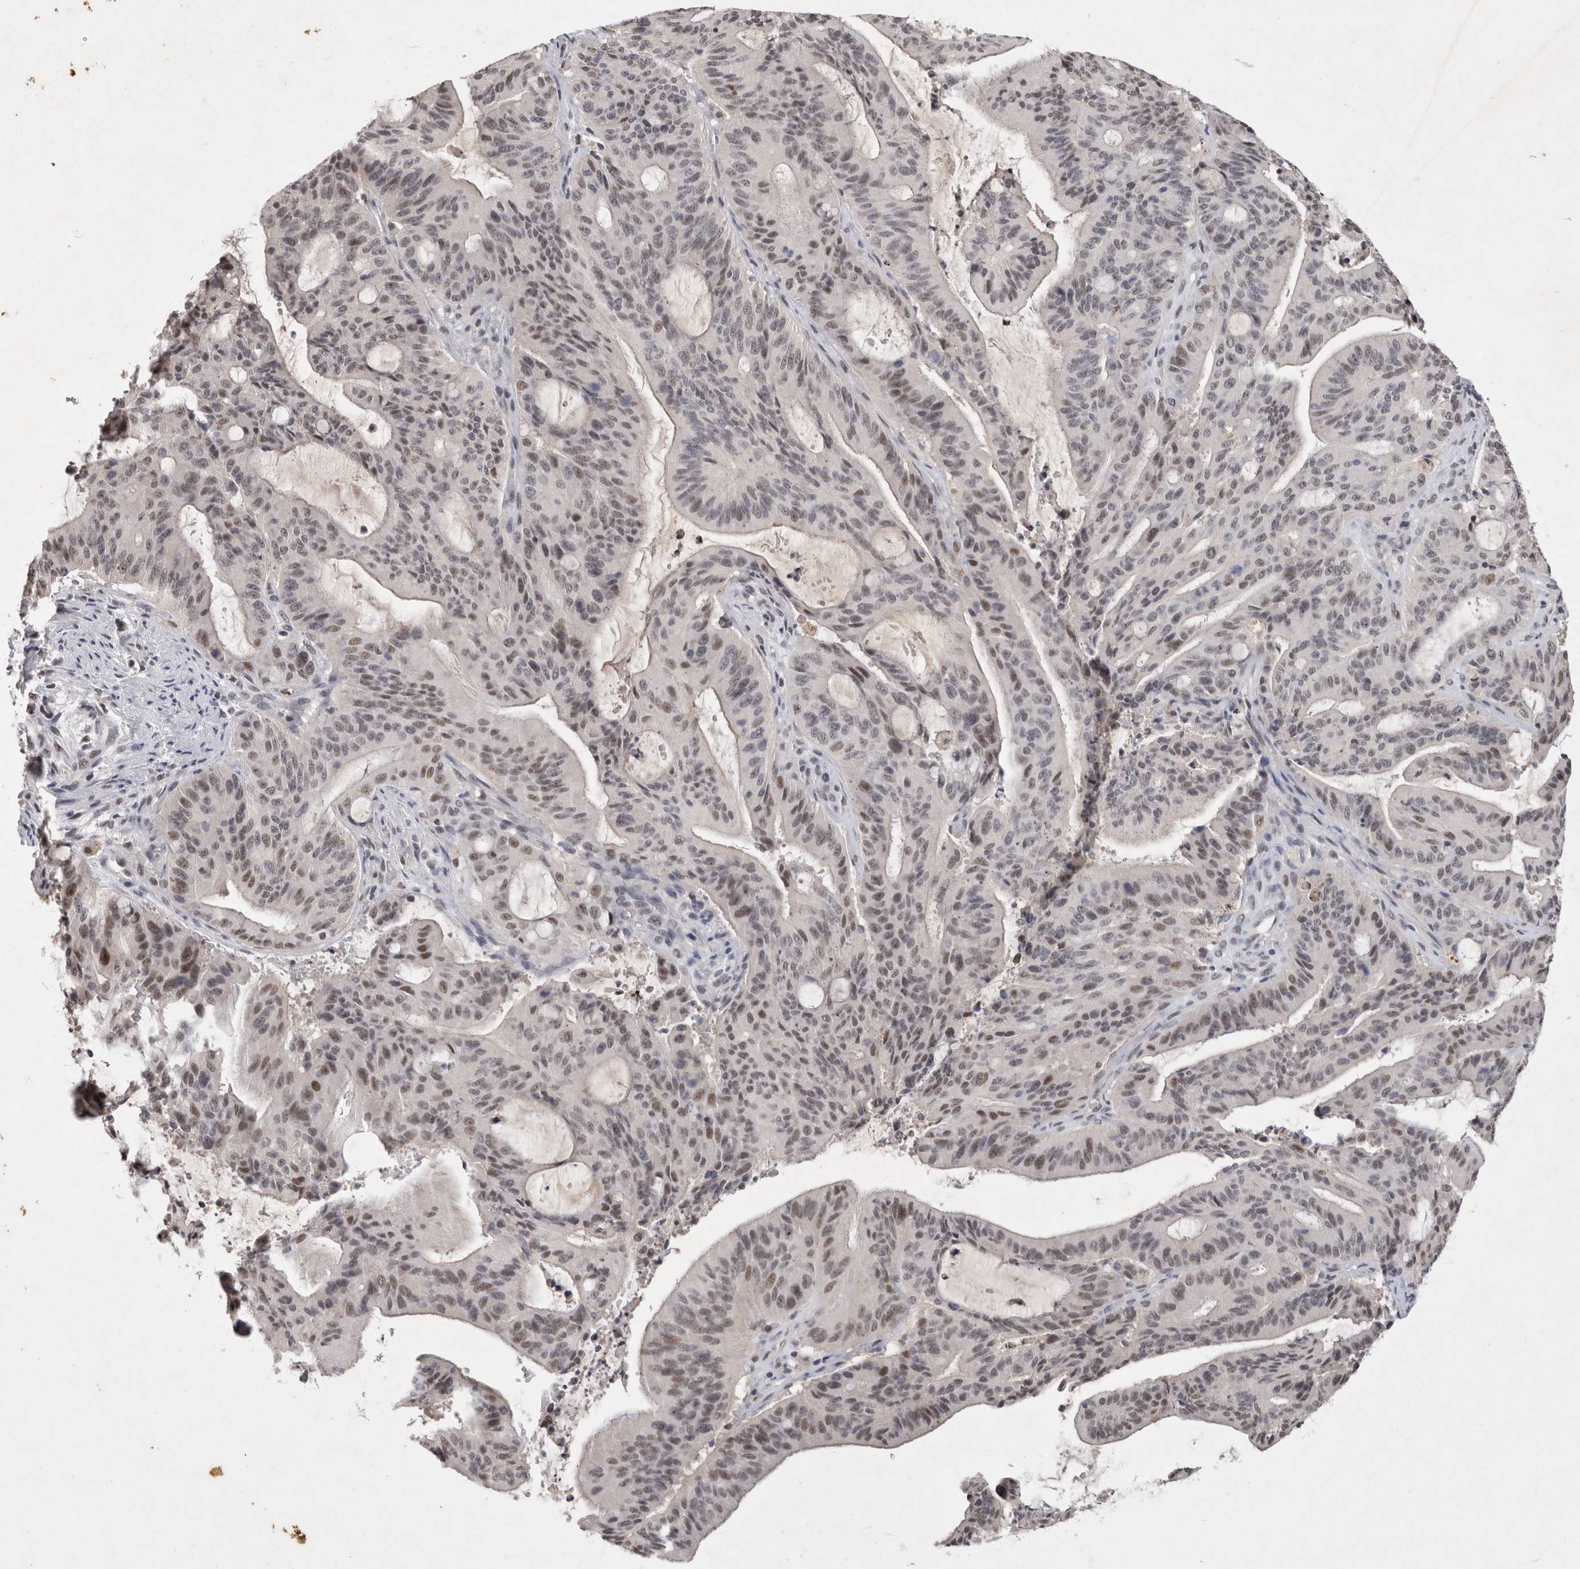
{"staining": {"intensity": "weak", "quantity": ">75%", "location": "nuclear"}, "tissue": "liver cancer", "cell_type": "Tumor cells", "image_type": "cancer", "snomed": [{"axis": "morphology", "description": "Normal tissue, NOS"}, {"axis": "morphology", "description": "Cholangiocarcinoma"}, {"axis": "topography", "description": "Liver"}, {"axis": "topography", "description": "Peripheral nerve tissue"}], "caption": "IHC of human cholangiocarcinoma (liver) demonstrates low levels of weak nuclear positivity in approximately >75% of tumor cells.", "gene": "XRCC5", "patient": {"sex": "female", "age": 73}}